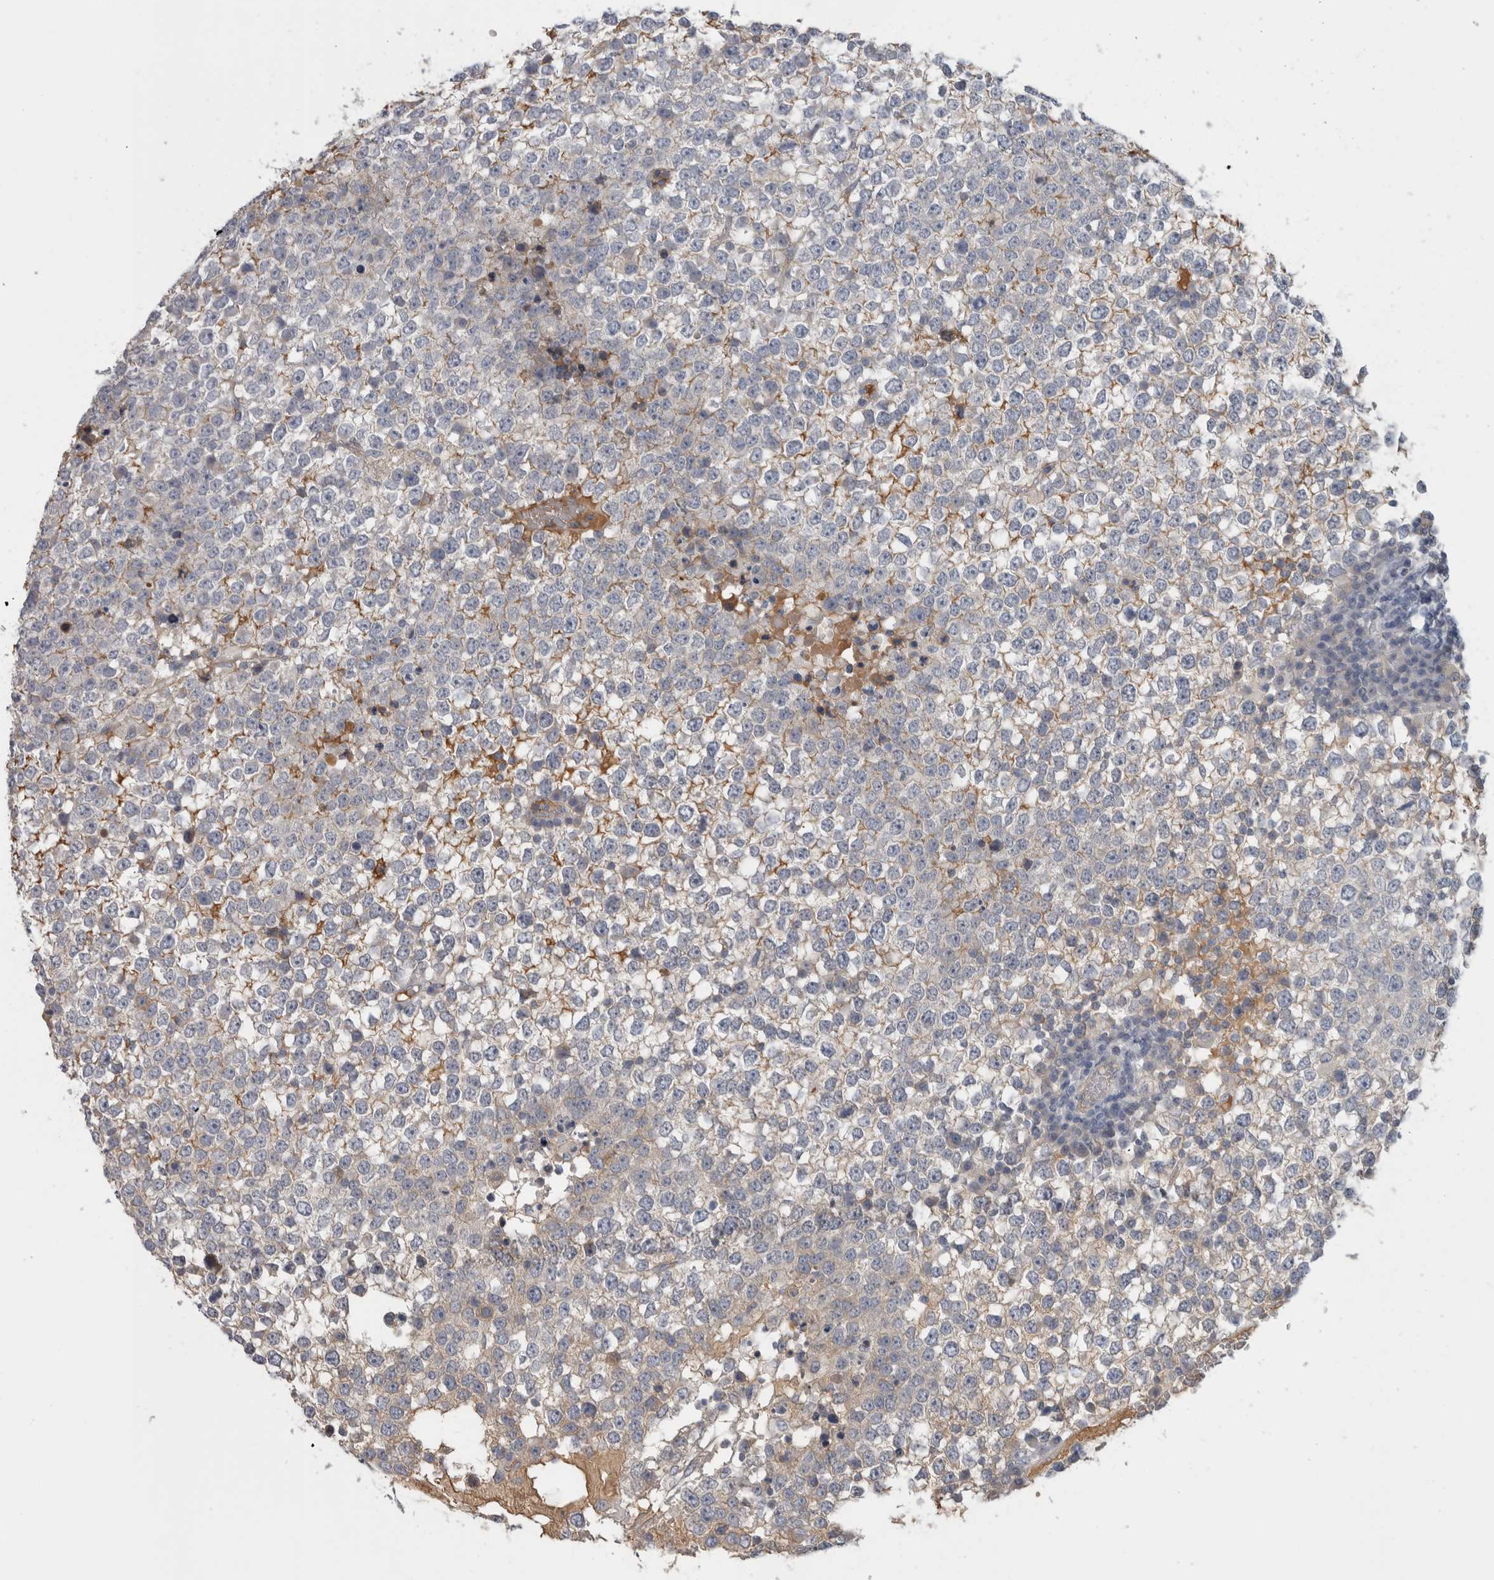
{"staining": {"intensity": "negative", "quantity": "none", "location": "none"}, "tissue": "testis cancer", "cell_type": "Tumor cells", "image_type": "cancer", "snomed": [{"axis": "morphology", "description": "Seminoma, NOS"}, {"axis": "topography", "description": "Testis"}], "caption": "This is an IHC micrograph of seminoma (testis). There is no positivity in tumor cells.", "gene": "TBCE", "patient": {"sex": "male", "age": 65}}